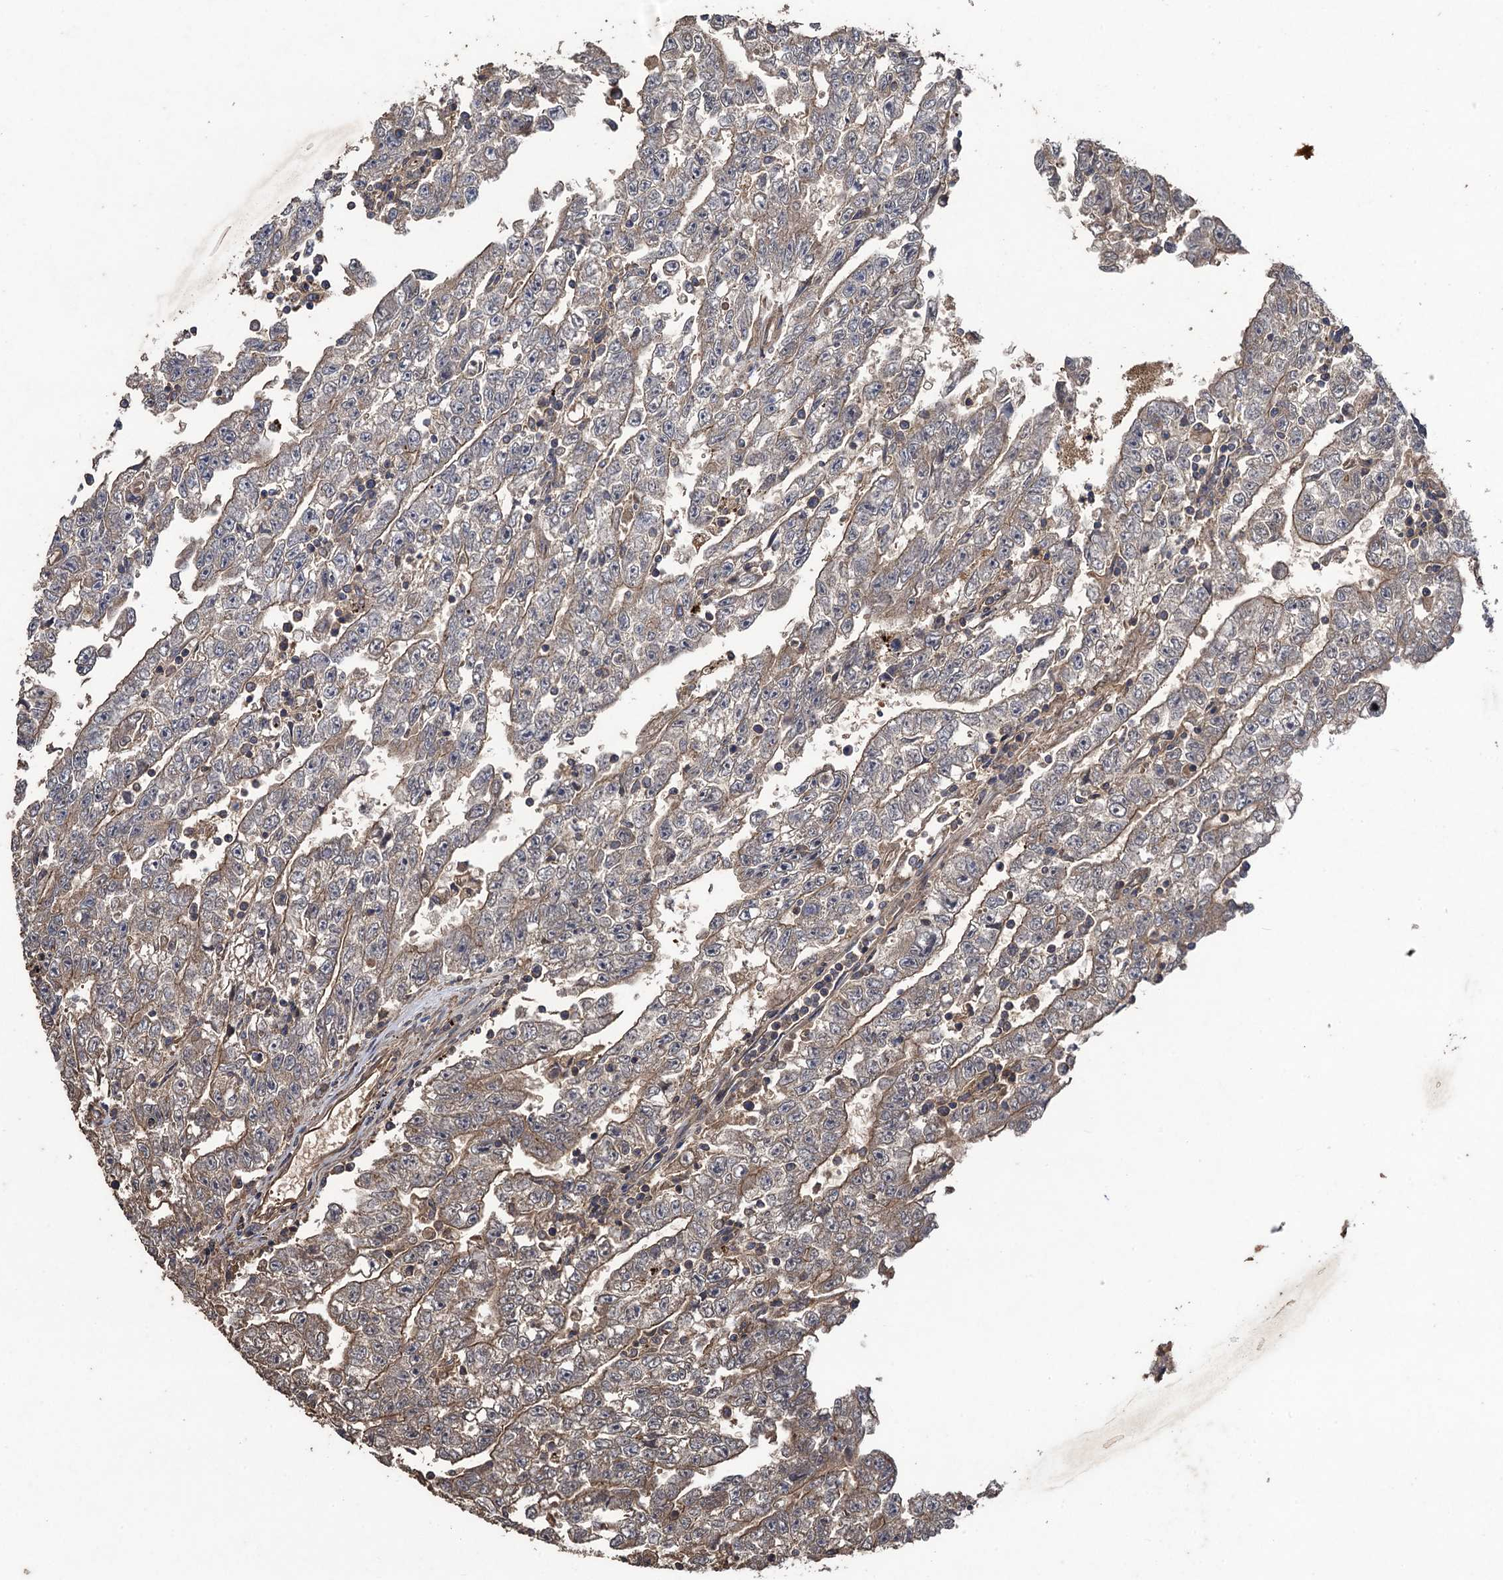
{"staining": {"intensity": "weak", "quantity": "25%-75%", "location": "cytoplasmic/membranous"}, "tissue": "testis cancer", "cell_type": "Tumor cells", "image_type": "cancer", "snomed": [{"axis": "morphology", "description": "Carcinoma, Embryonal, NOS"}, {"axis": "topography", "description": "Testis"}], "caption": "Weak cytoplasmic/membranous protein expression is identified in approximately 25%-75% of tumor cells in testis embryonal carcinoma. (DAB (3,3'-diaminobenzidine) IHC with brightfield microscopy, high magnification).", "gene": "TXNDC11", "patient": {"sex": "male", "age": 25}}